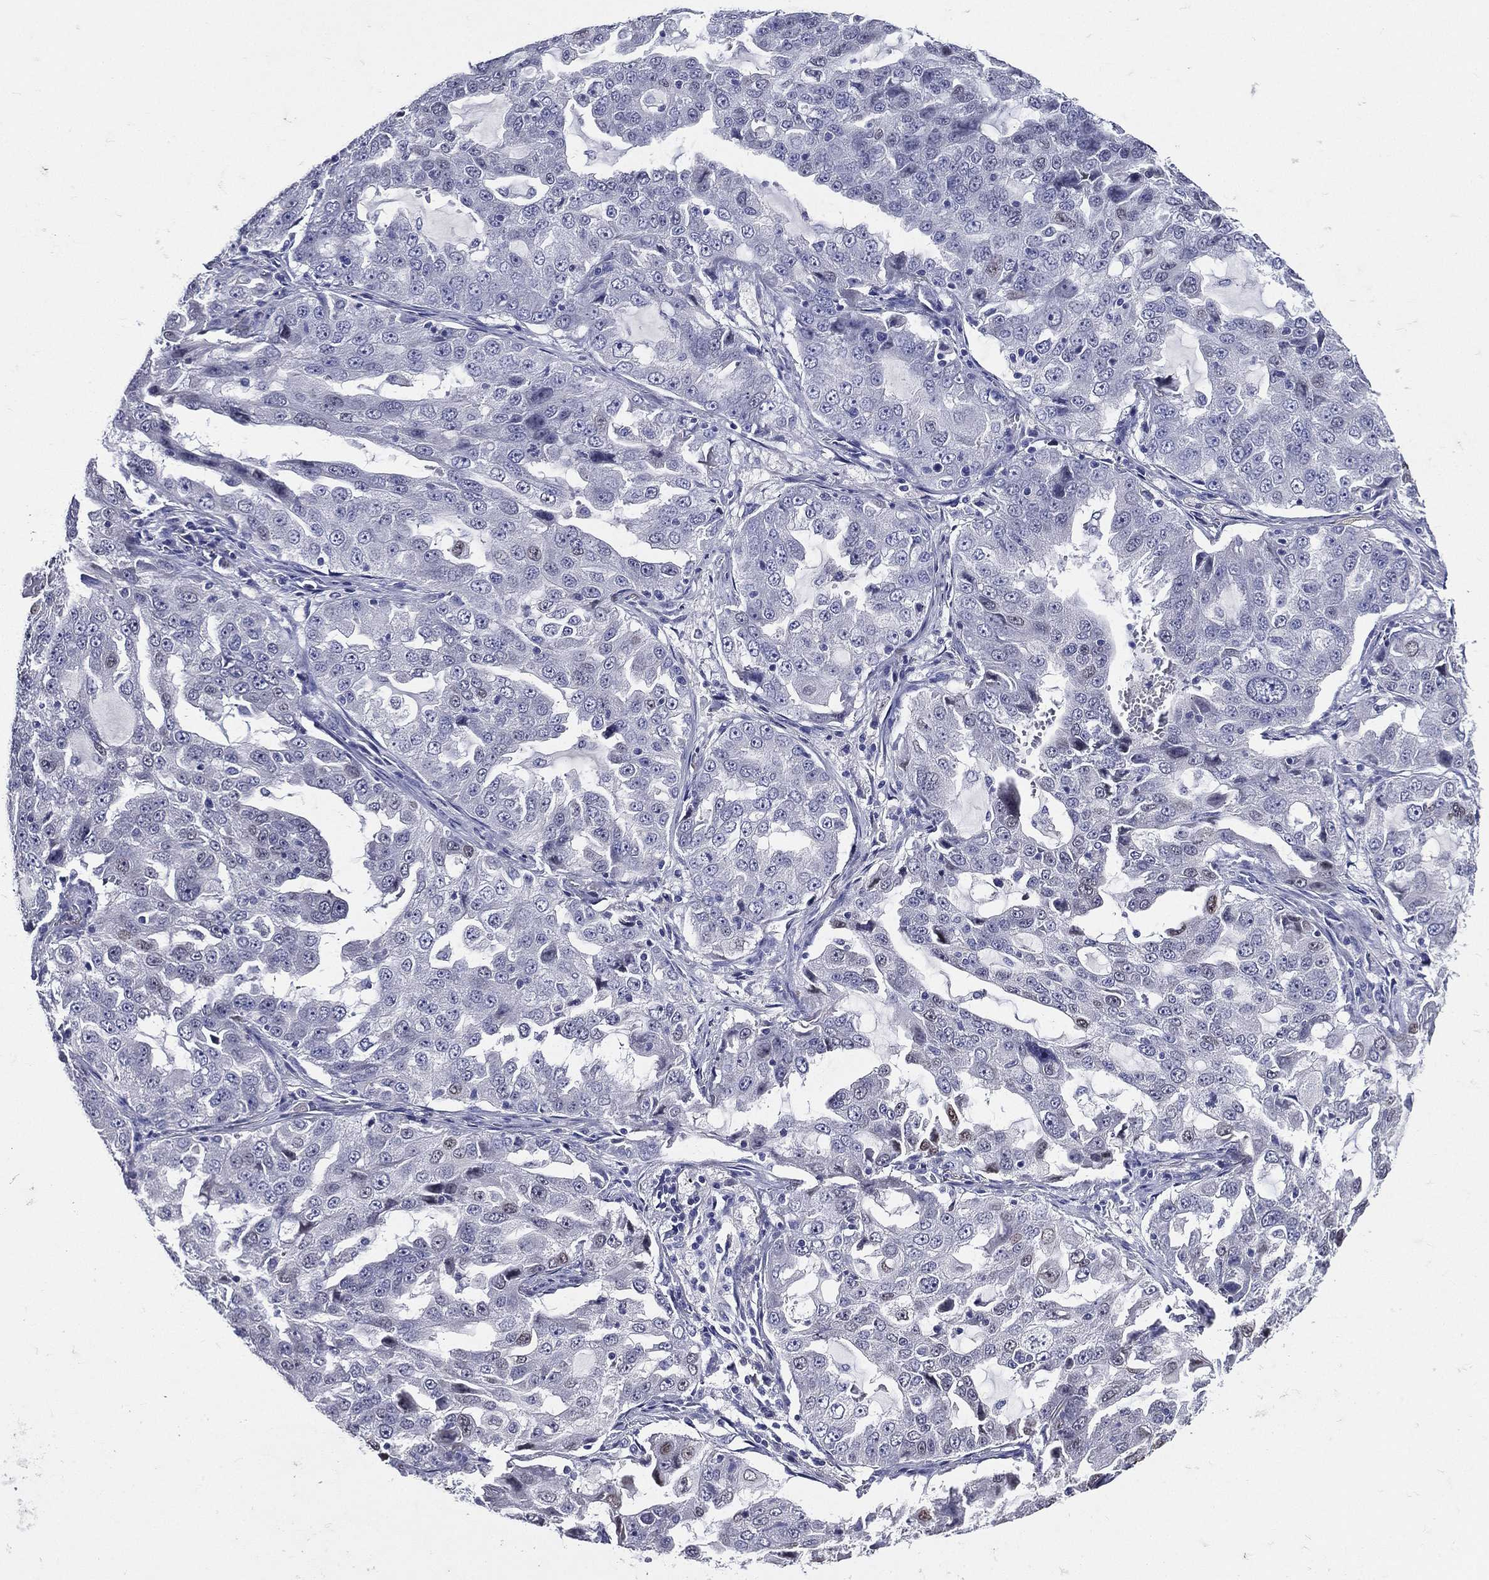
{"staining": {"intensity": "negative", "quantity": "none", "location": "none"}, "tissue": "lung cancer", "cell_type": "Tumor cells", "image_type": "cancer", "snomed": [{"axis": "morphology", "description": "Adenocarcinoma, NOS"}, {"axis": "topography", "description": "Lung"}], "caption": "DAB immunohistochemical staining of lung cancer (adenocarcinoma) exhibits no significant positivity in tumor cells. The staining was performed using DAB (3,3'-diaminobenzidine) to visualize the protein expression in brown, while the nuclei were stained in blue with hematoxylin (Magnification: 20x).", "gene": "TGM1", "patient": {"sex": "female", "age": 61}}